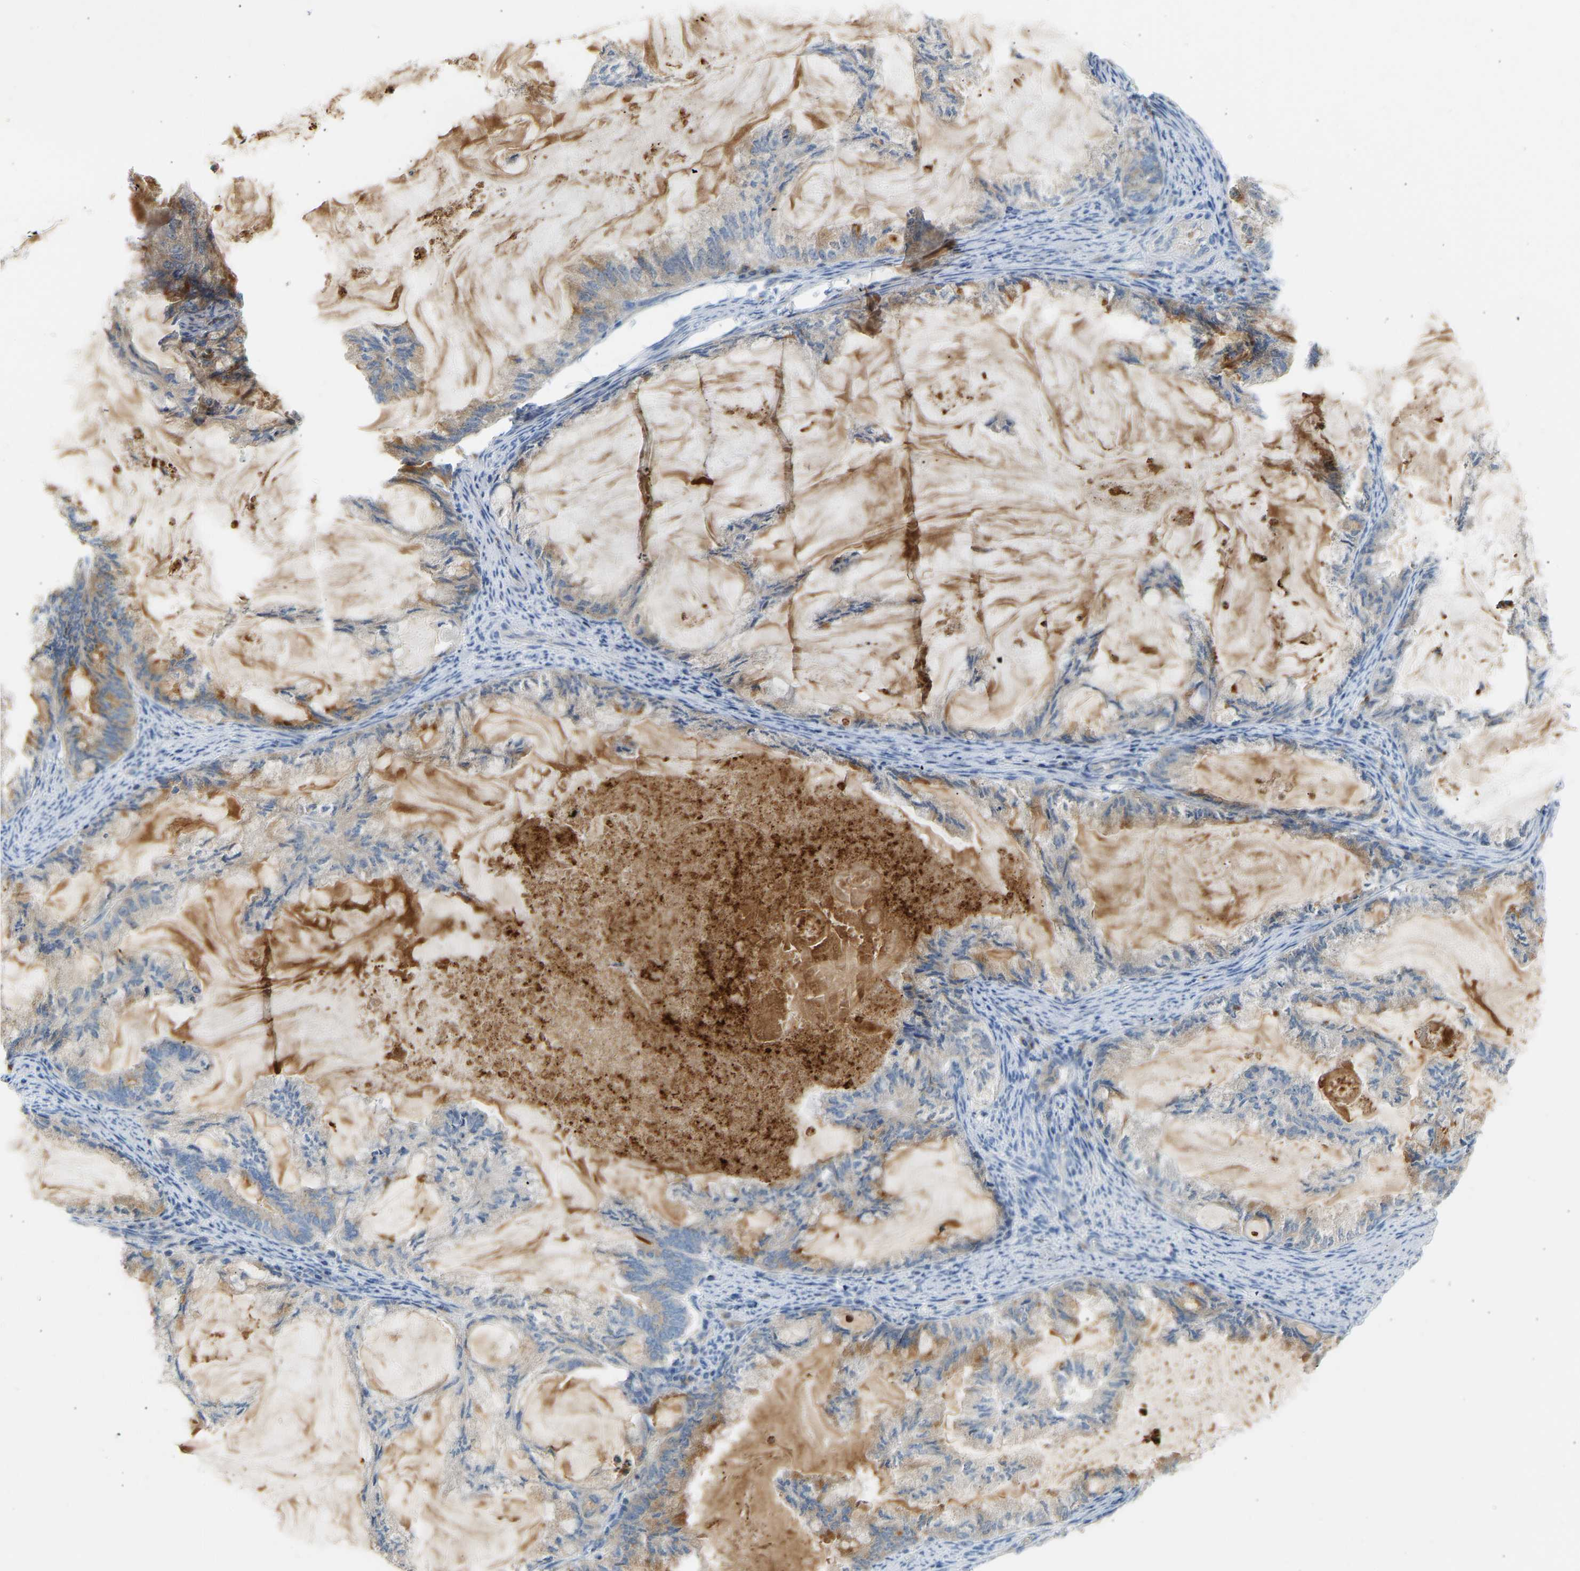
{"staining": {"intensity": "weak", "quantity": "25%-75%", "location": "cytoplasmic/membranous"}, "tissue": "endometrial cancer", "cell_type": "Tumor cells", "image_type": "cancer", "snomed": [{"axis": "morphology", "description": "Adenocarcinoma, NOS"}, {"axis": "topography", "description": "Endometrium"}], "caption": "This is a histology image of immunohistochemistry (IHC) staining of endometrial cancer, which shows weak positivity in the cytoplasmic/membranous of tumor cells.", "gene": "TRIM50", "patient": {"sex": "female", "age": 86}}